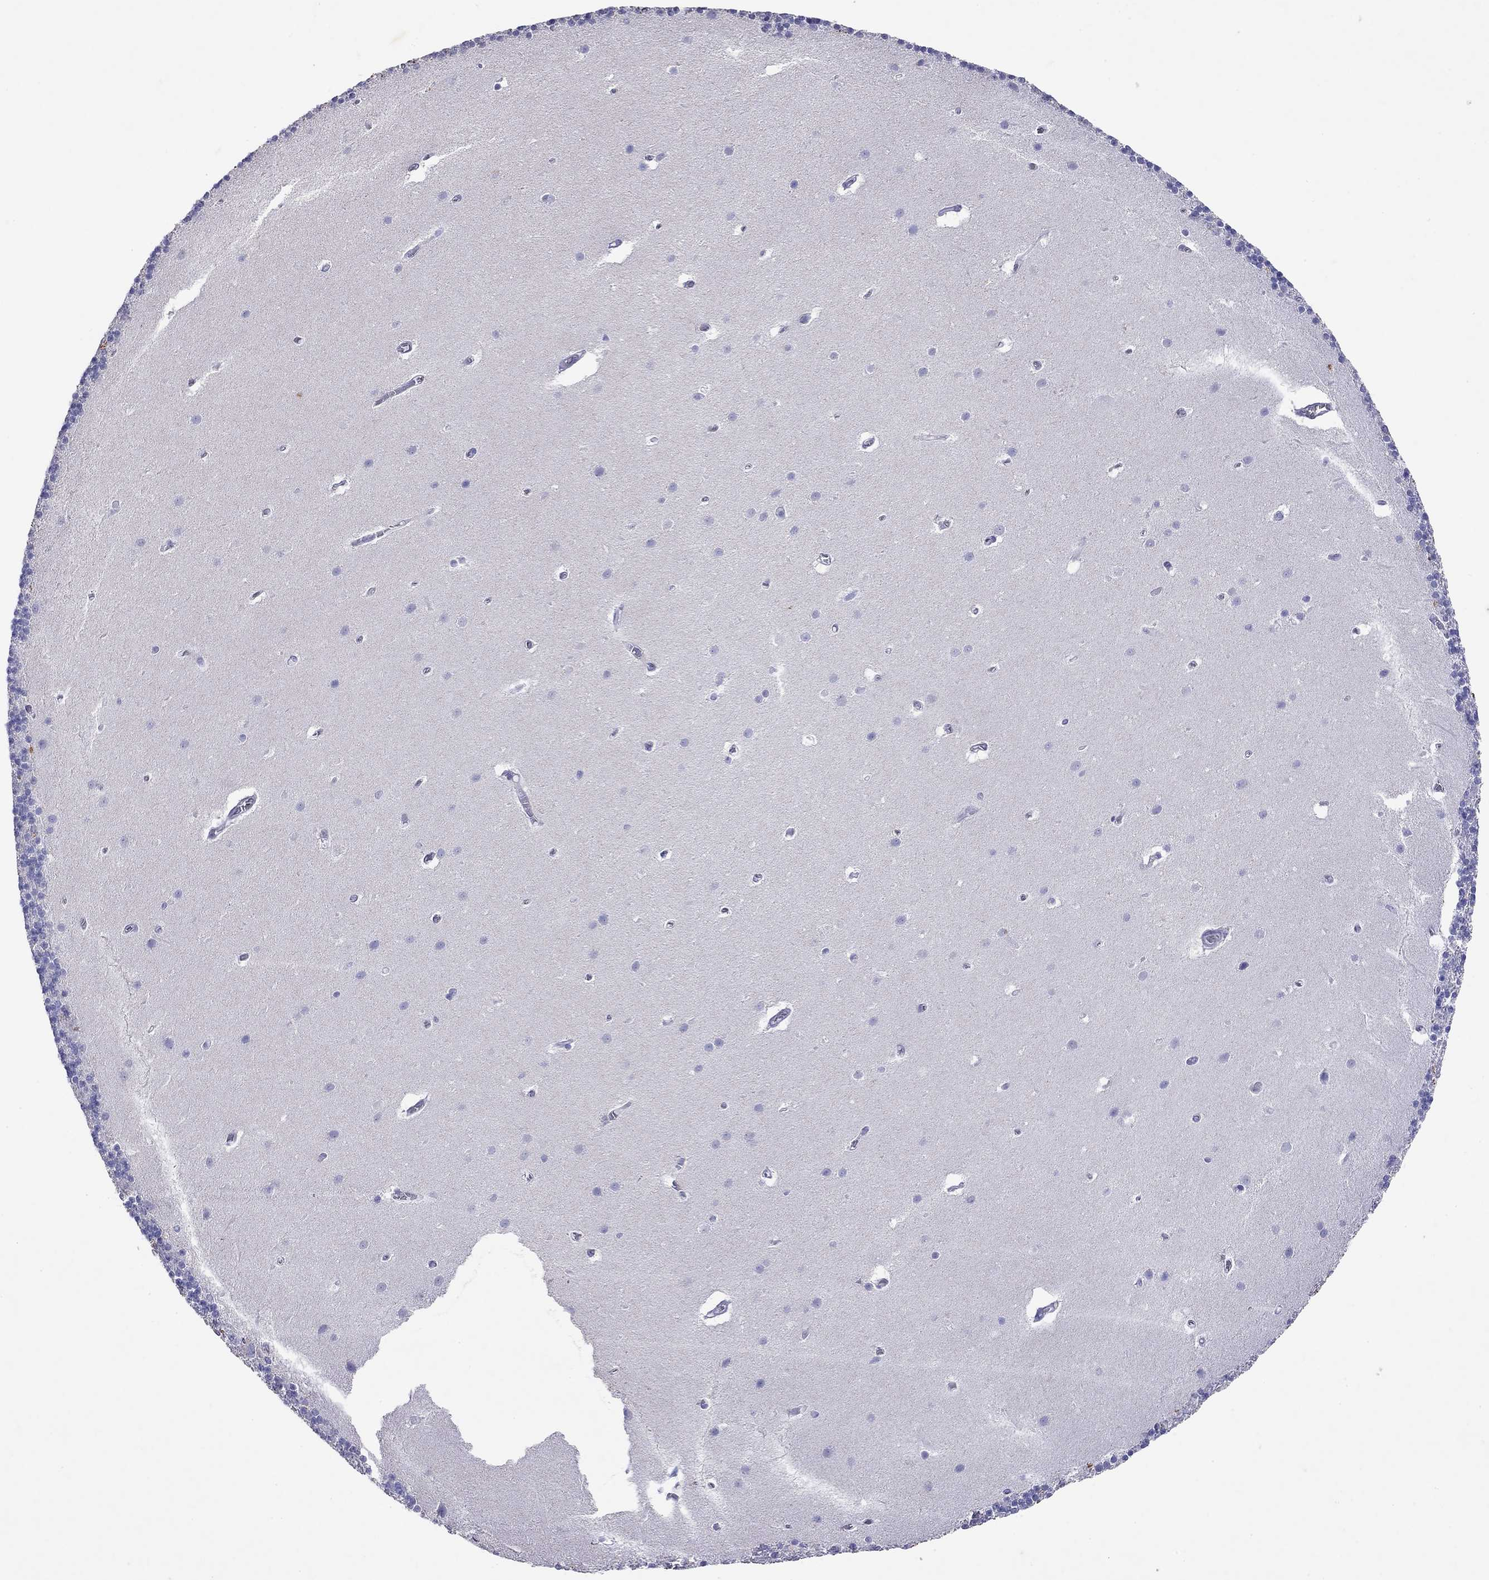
{"staining": {"intensity": "negative", "quantity": "none", "location": "none"}, "tissue": "cerebellum", "cell_type": "Cells in granular layer", "image_type": "normal", "snomed": [{"axis": "morphology", "description": "Normal tissue, NOS"}, {"axis": "topography", "description": "Cerebellum"}], "caption": "Immunohistochemistry image of normal human cerebellum stained for a protein (brown), which exhibits no expression in cells in granular layer.", "gene": "ARMC12", "patient": {"sex": "male", "age": 70}}